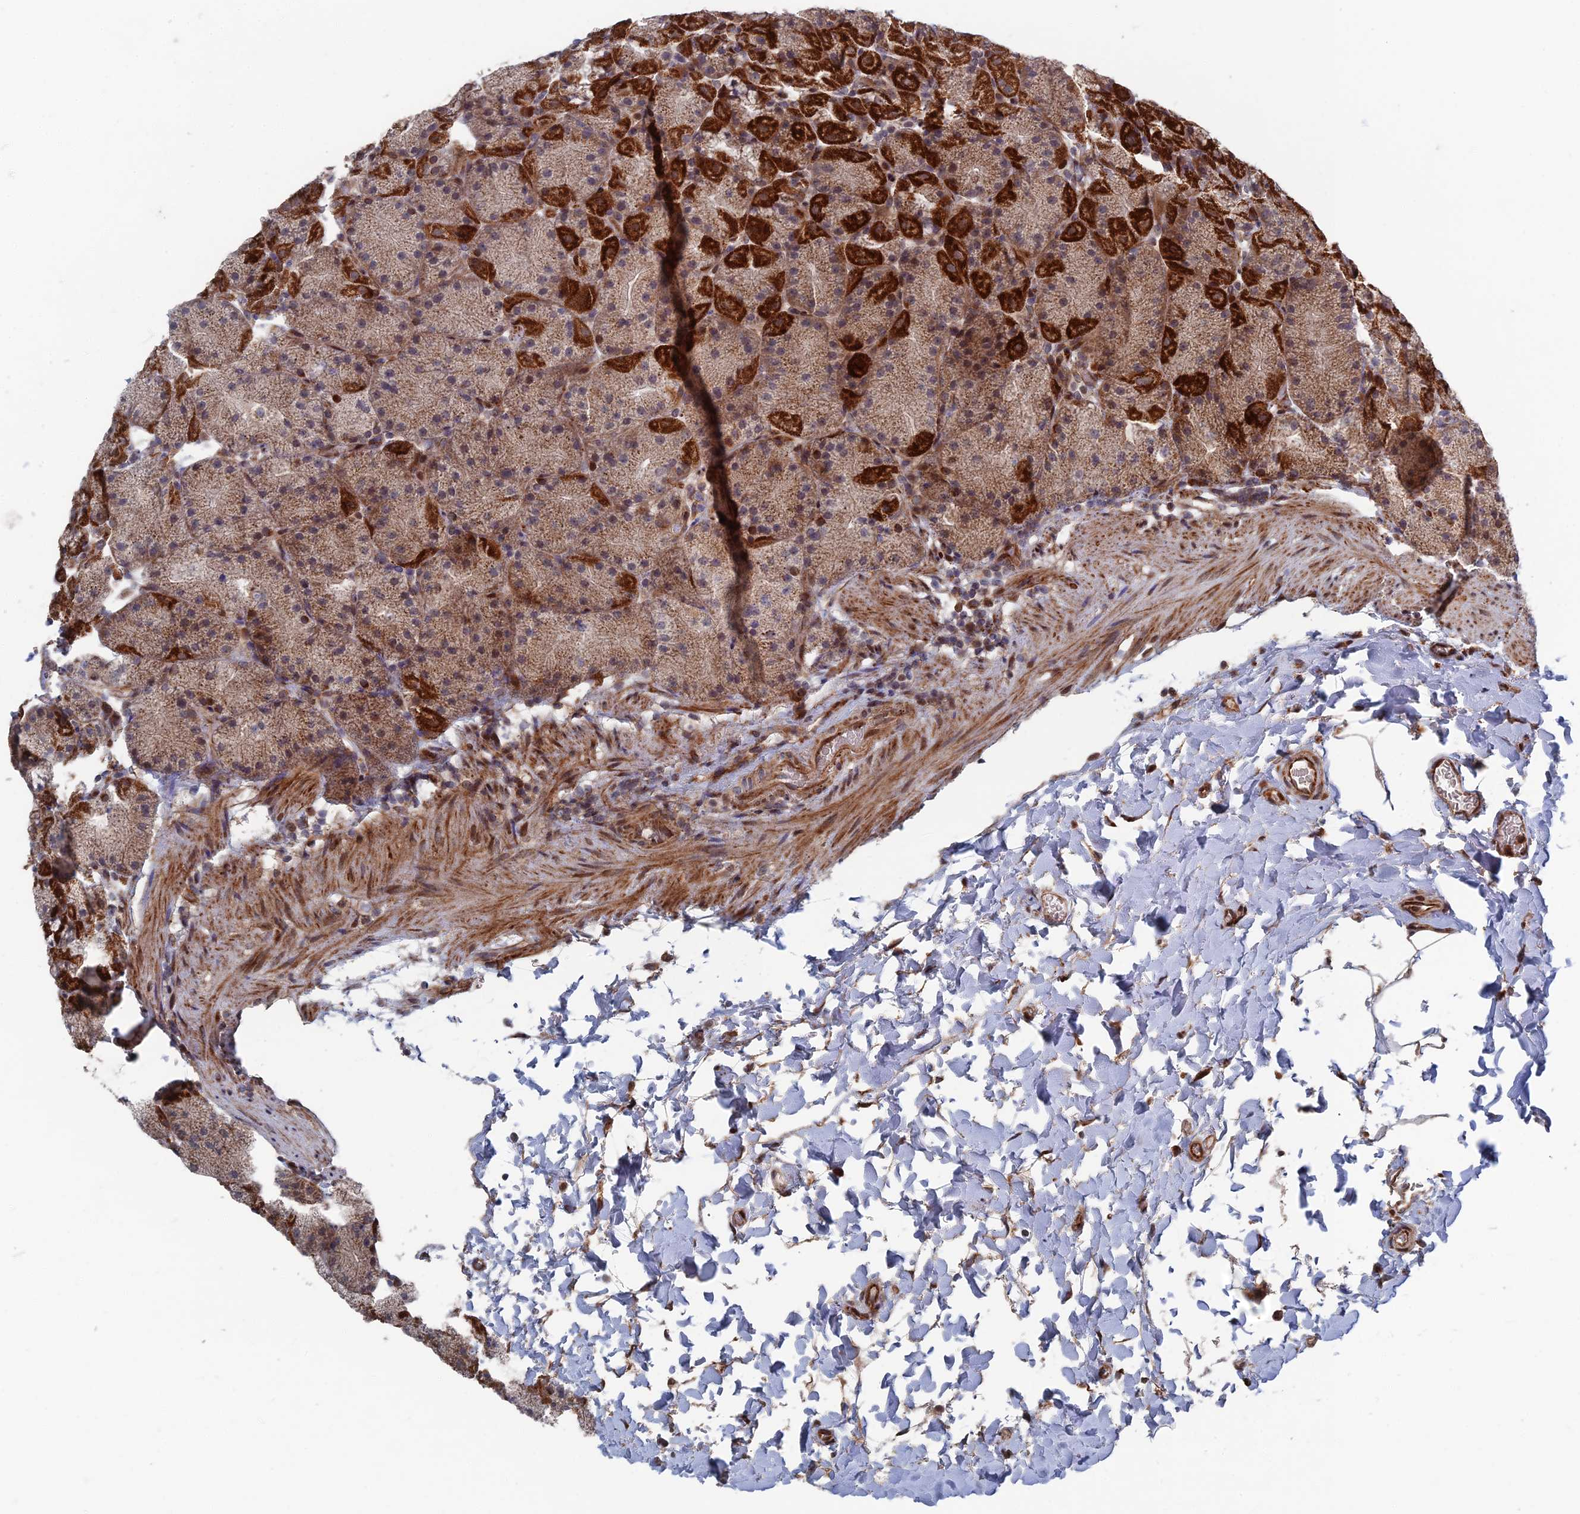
{"staining": {"intensity": "strong", "quantity": "25%-75%", "location": "cytoplasmic/membranous"}, "tissue": "stomach", "cell_type": "Glandular cells", "image_type": "normal", "snomed": [{"axis": "morphology", "description": "Normal tissue, NOS"}, {"axis": "topography", "description": "Stomach, upper"}, {"axis": "topography", "description": "Stomach, lower"}], "caption": "Immunohistochemistry (IHC) staining of normal stomach, which displays high levels of strong cytoplasmic/membranous expression in approximately 25%-75% of glandular cells indicating strong cytoplasmic/membranous protein expression. The staining was performed using DAB (3,3'-diaminobenzidine) (brown) for protein detection and nuclei were counterstained in hematoxylin (blue).", "gene": "GTF2IRD1", "patient": {"sex": "male", "age": 67}}